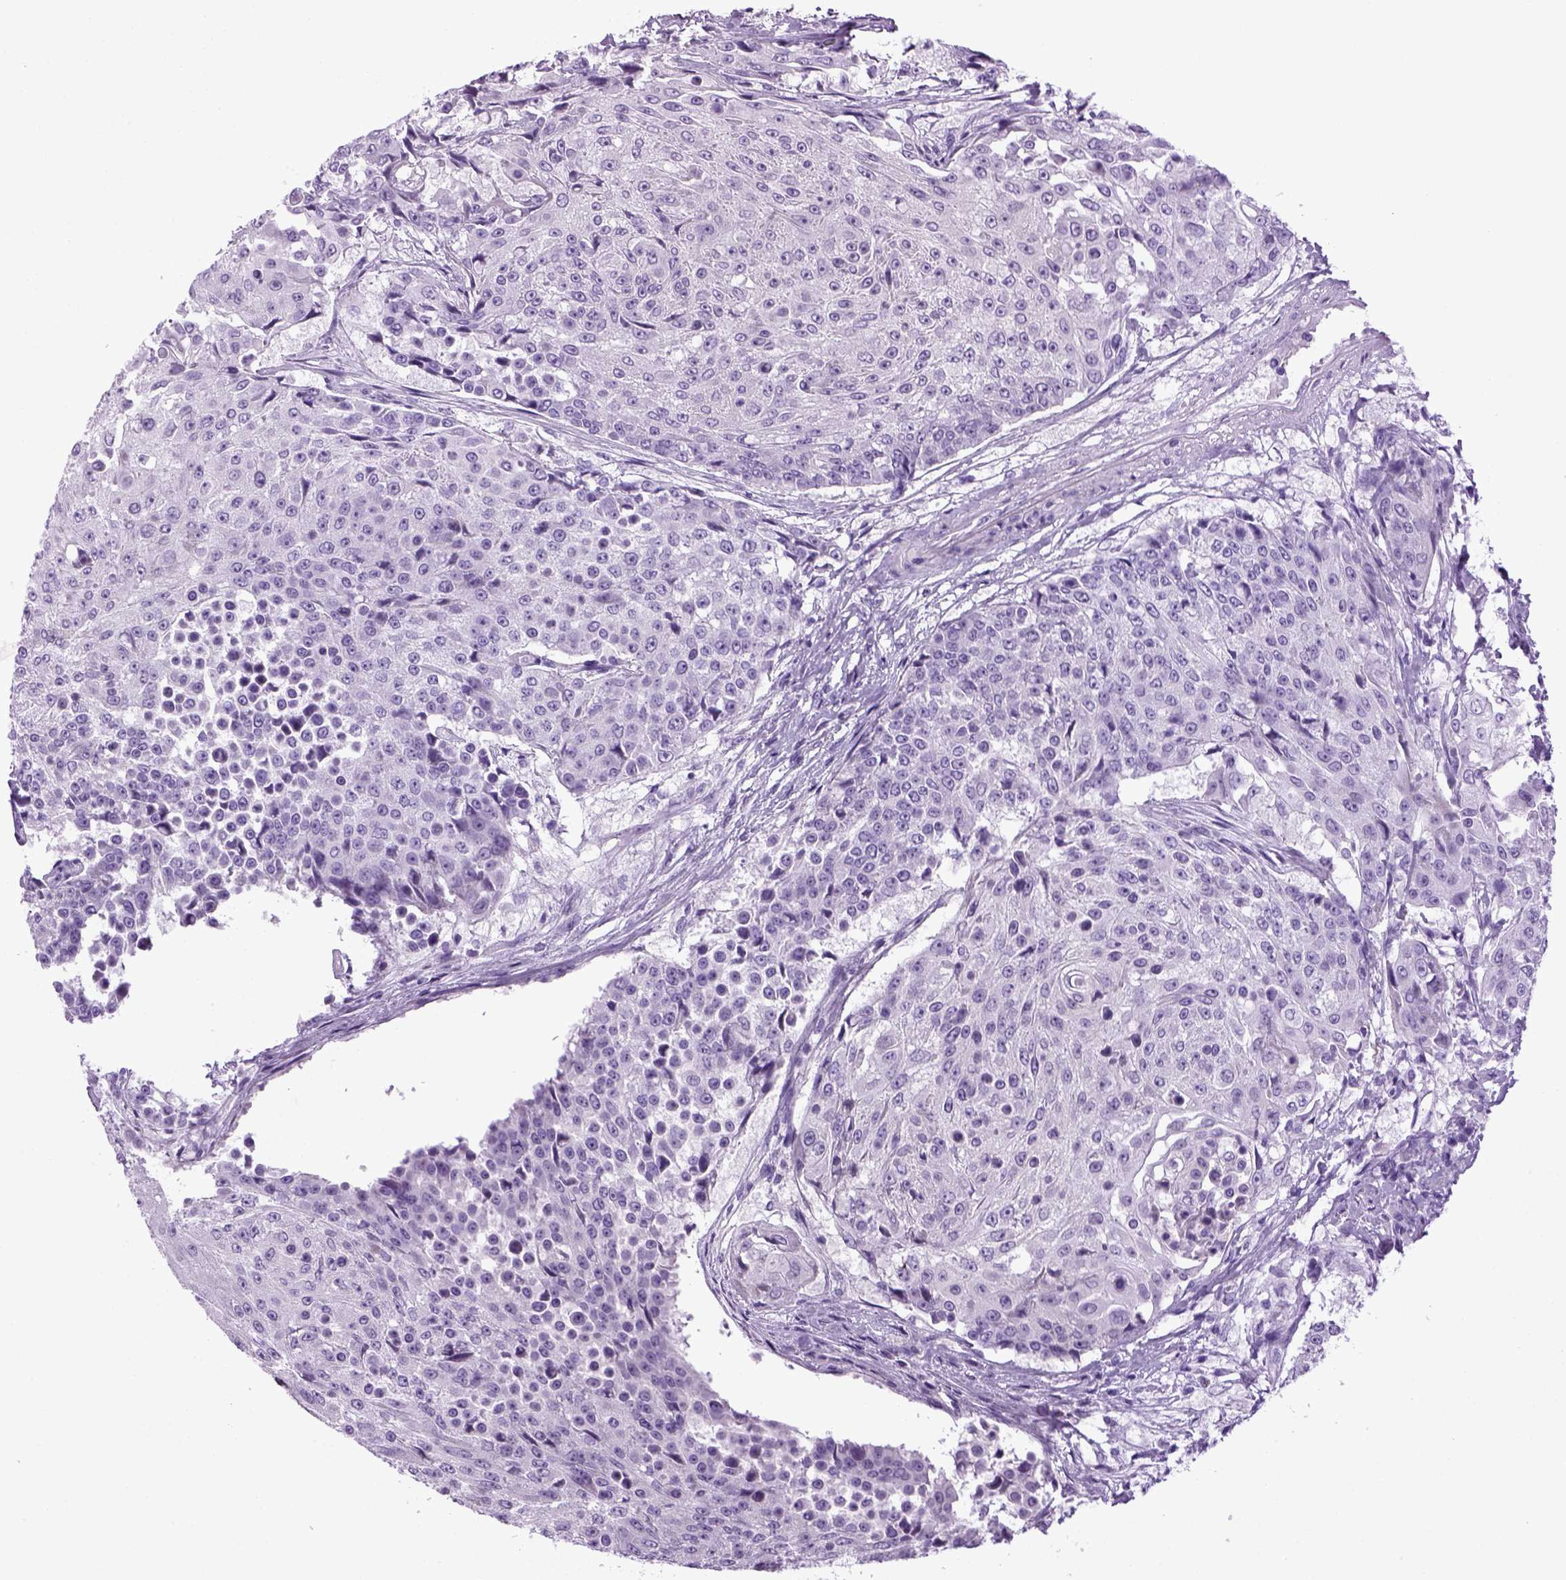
{"staining": {"intensity": "negative", "quantity": "none", "location": "none"}, "tissue": "urothelial cancer", "cell_type": "Tumor cells", "image_type": "cancer", "snomed": [{"axis": "morphology", "description": "Urothelial carcinoma, High grade"}, {"axis": "topography", "description": "Urinary bladder"}], "caption": "The IHC micrograph has no significant positivity in tumor cells of high-grade urothelial carcinoma tissue.", "gene": "HMCN2", "patient": {"sex": "female", "age": 63}}